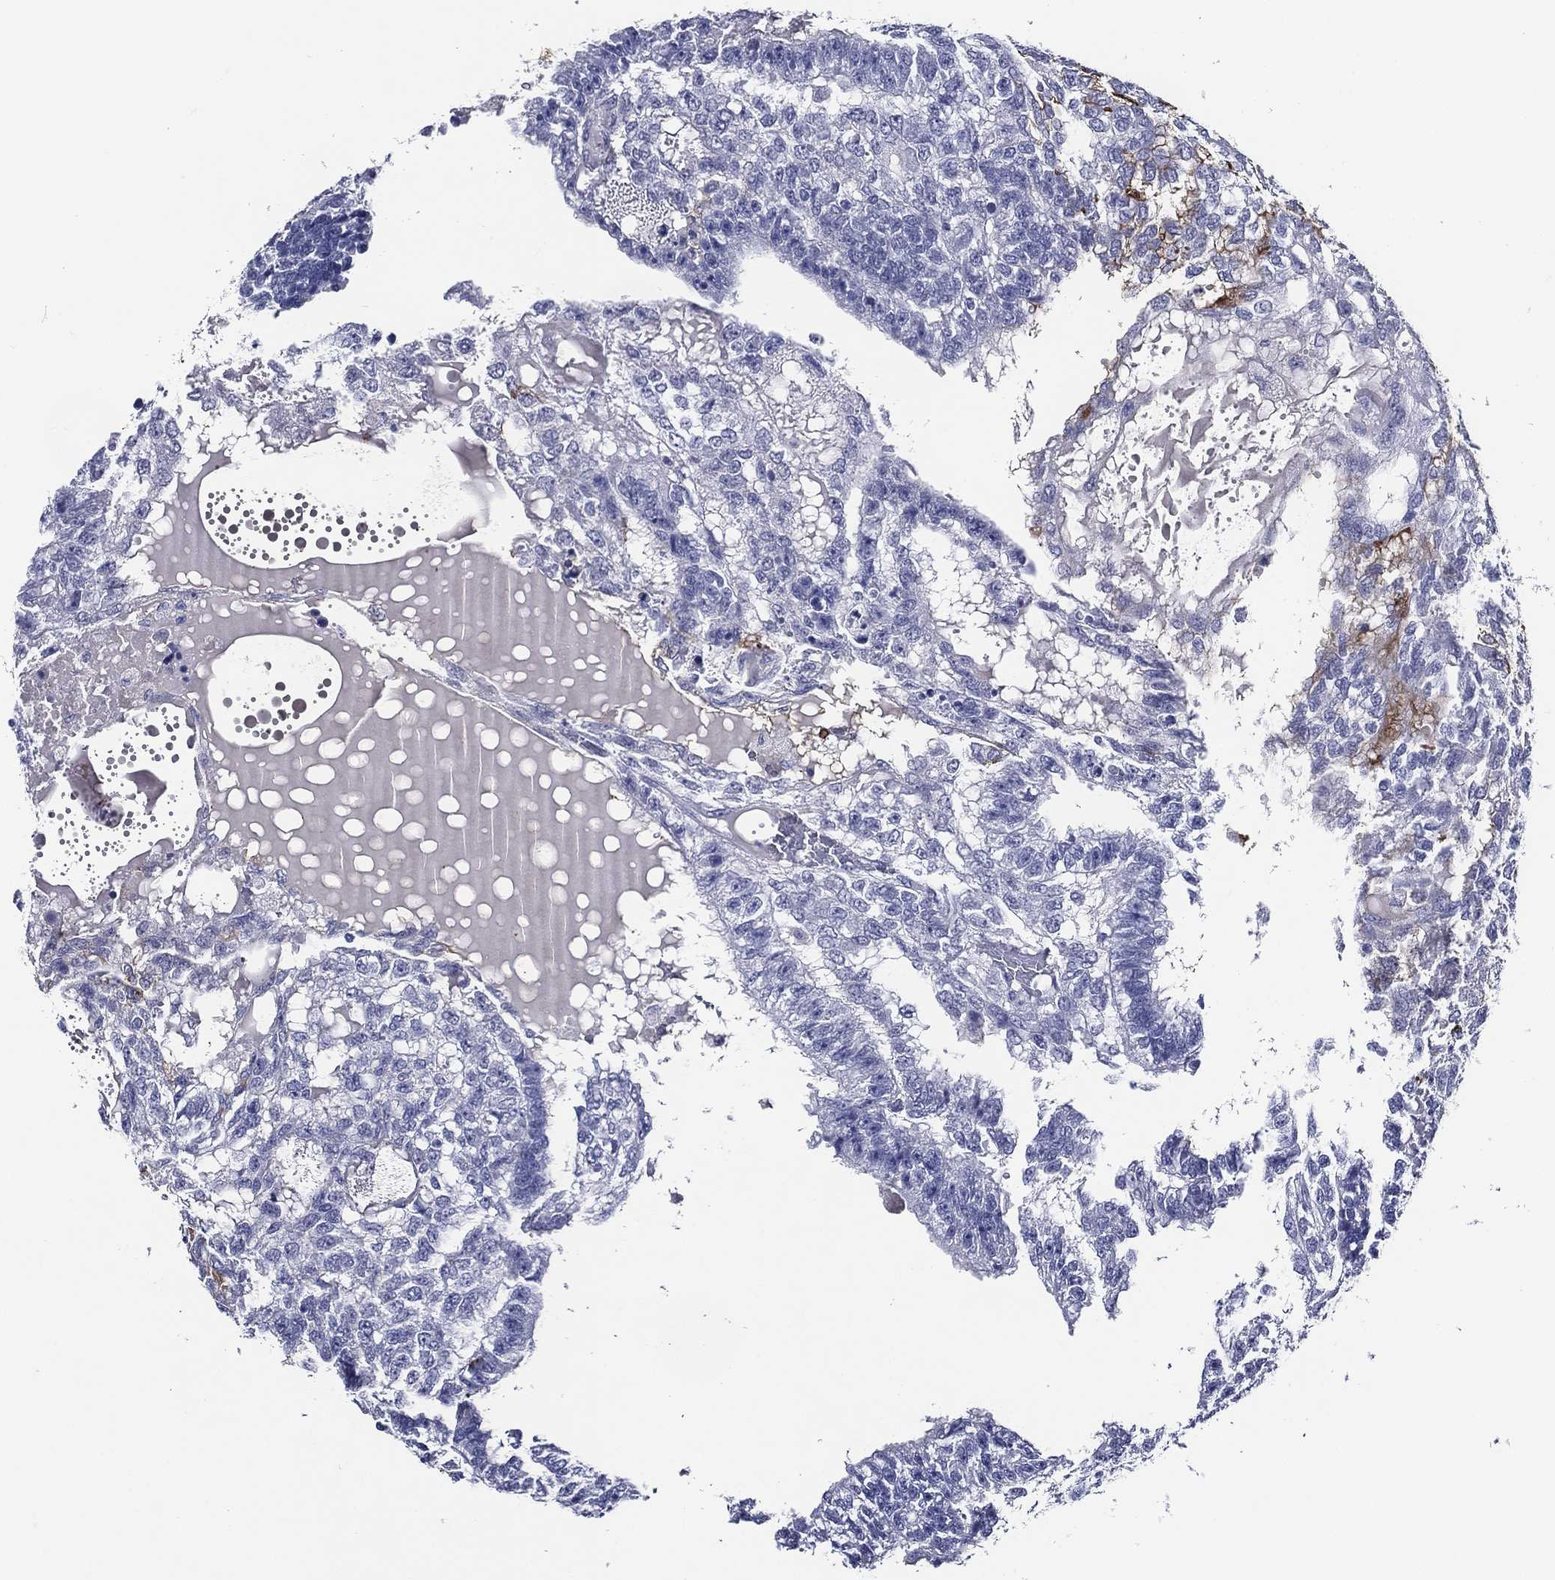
{"staining": {"intensity": "negative", "quantity": "none", "location": "none"}, "tissue": "testis cancer", "cell_type": "Tumor cells", "image_type": "cancer", "snomed": [{"axis": "morphology", "description": "Seminoma, NOS"}, {"axis": "morphology", "description": "Carcinoma, Embryonal, NOS"}, {"axis": "topography", "description": "Testis"}], "caption": "This is an IHC photomicrograph of testis embryonal carcinoma. There is no staining in tumor cells.", "gene": "ACE2", "patient": {"sex": "male", "age": 41}}